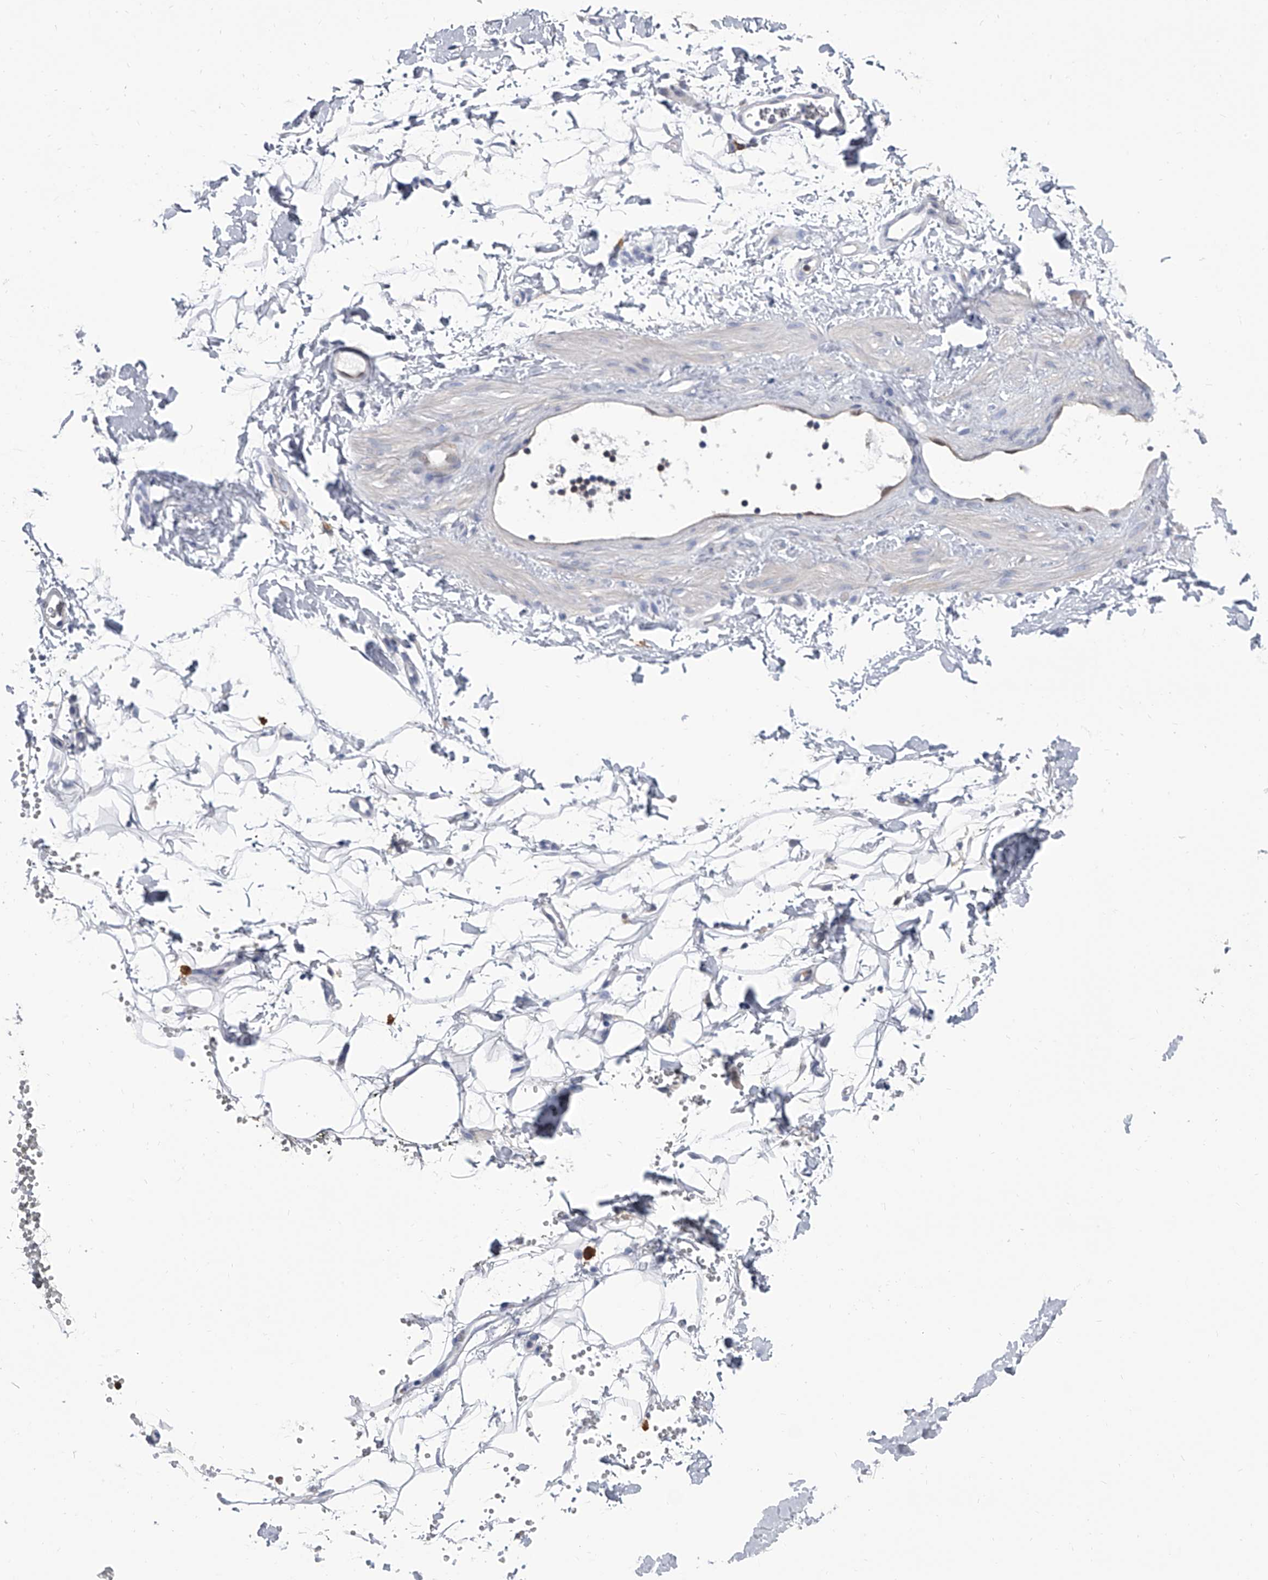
{"staining": {"intensity": "negative", "quantity": "none", "location": "none"}, "tissue": "adipose tissue", "cell_type": "Adipocytes", "image_type": "normal", "snomed": [{"axis": "morphology", "description": "Normal tissue, NOS"}, {"axis": "morphology", "description": "Adenocarcinoma, NOS"}, {"axis": "topography", "description": "Pancreas"}, {"axis": "topography", "description": "Peripheral nerve tissue"}], "caption": "Adipose tissue stained for a protein using IHC displays no positivity adipocytes.", "gene": "SERPINB9", "patient": {"sex": "male", "age": 59}}